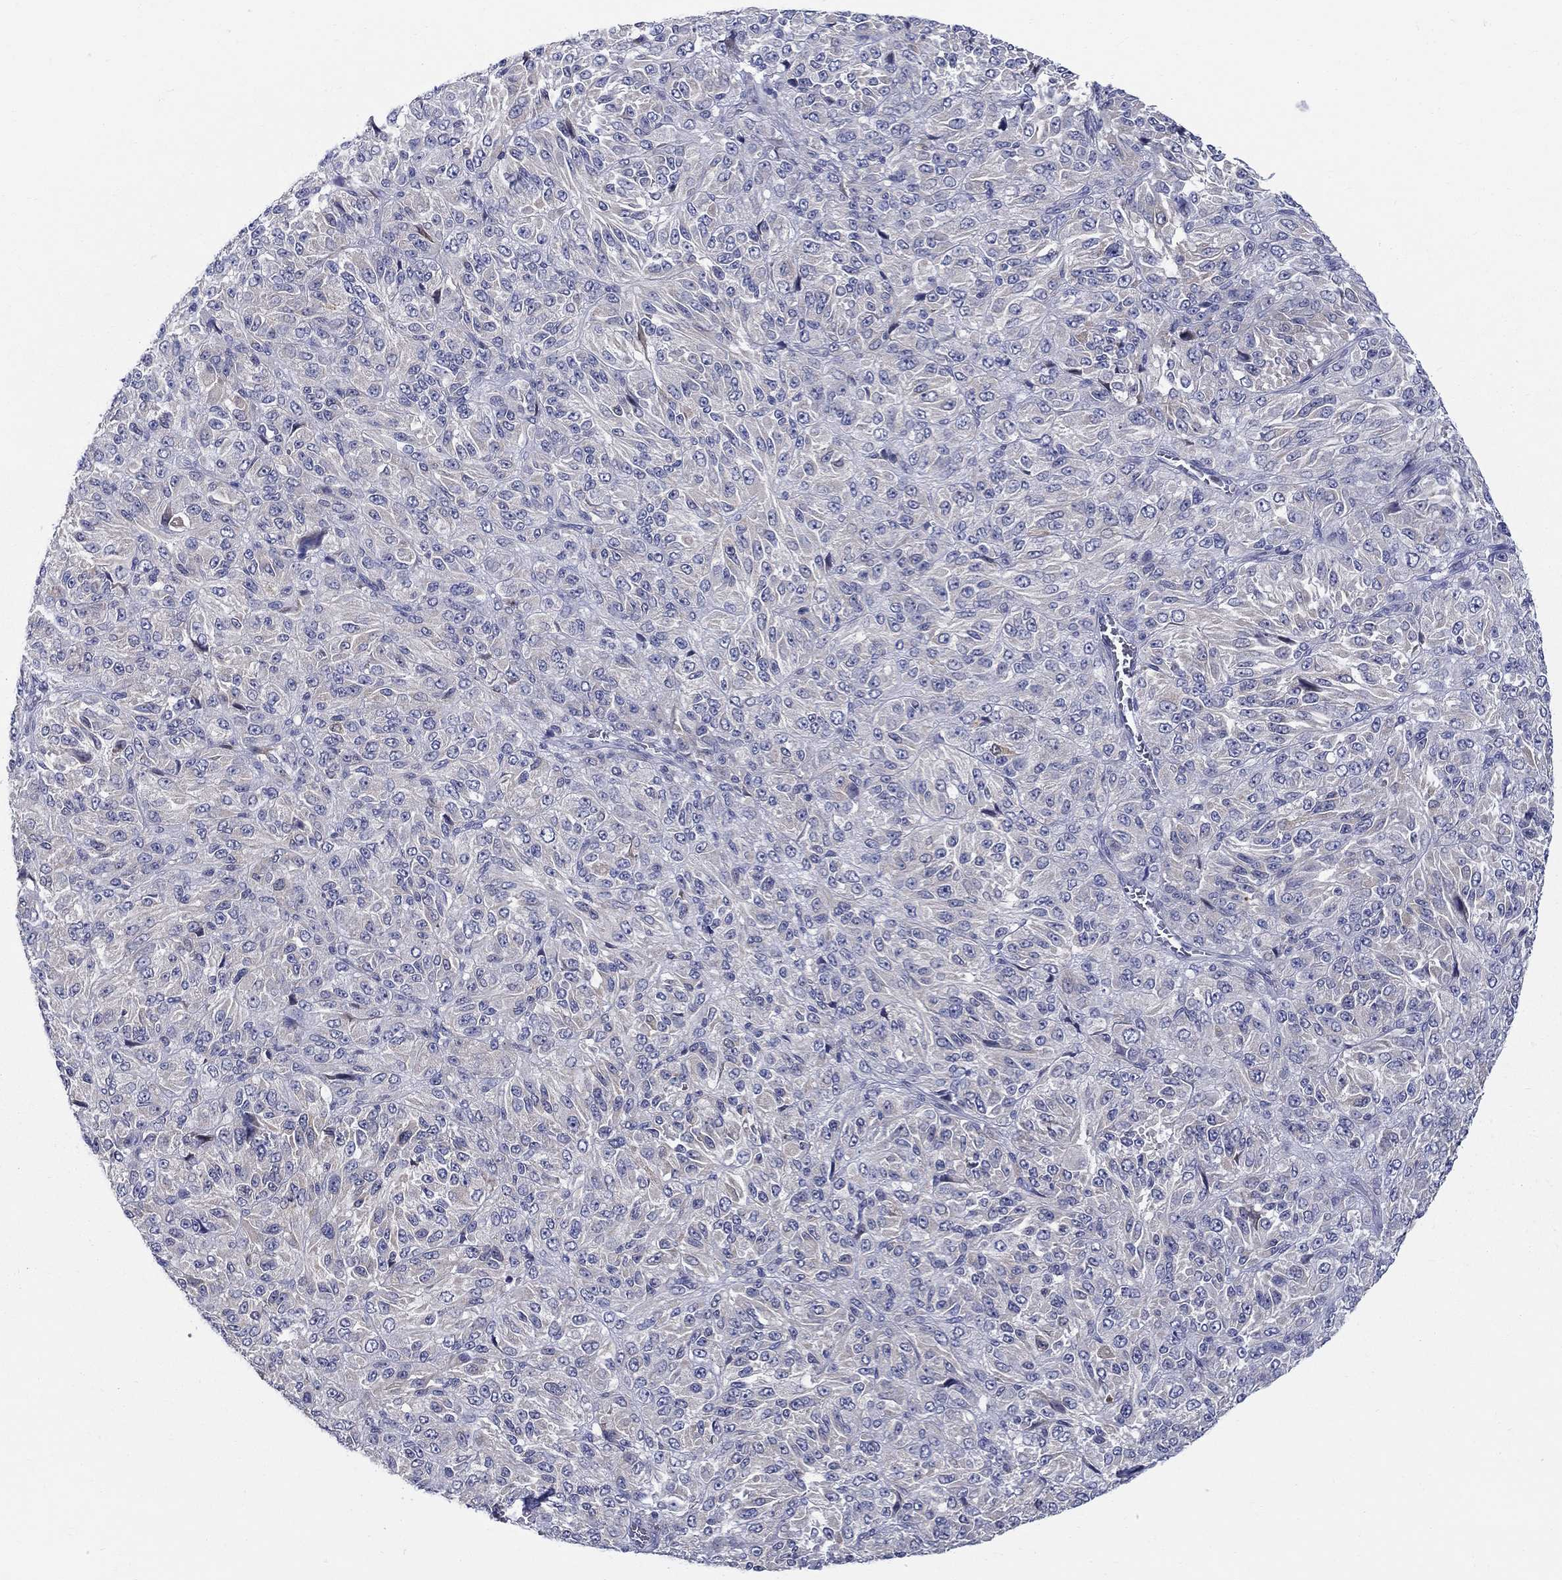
{"staining": {"intensity": "negative", "quantity": "none", "location": "none"}, "tissue": "melanoma", "cell_type": "Tumor cells", "image_type": "cancer", "snomed": [{"axis": "morphology", "description": "Malignant melanoma, Metastatic site"}, {"axis": "topography", "description": "Brain"}], "caption": "A micrograph of human melanoma is negative for staining in tumor cells.", "gene": "QRFPR", "patient": {"sex": "female", "age": 56}}